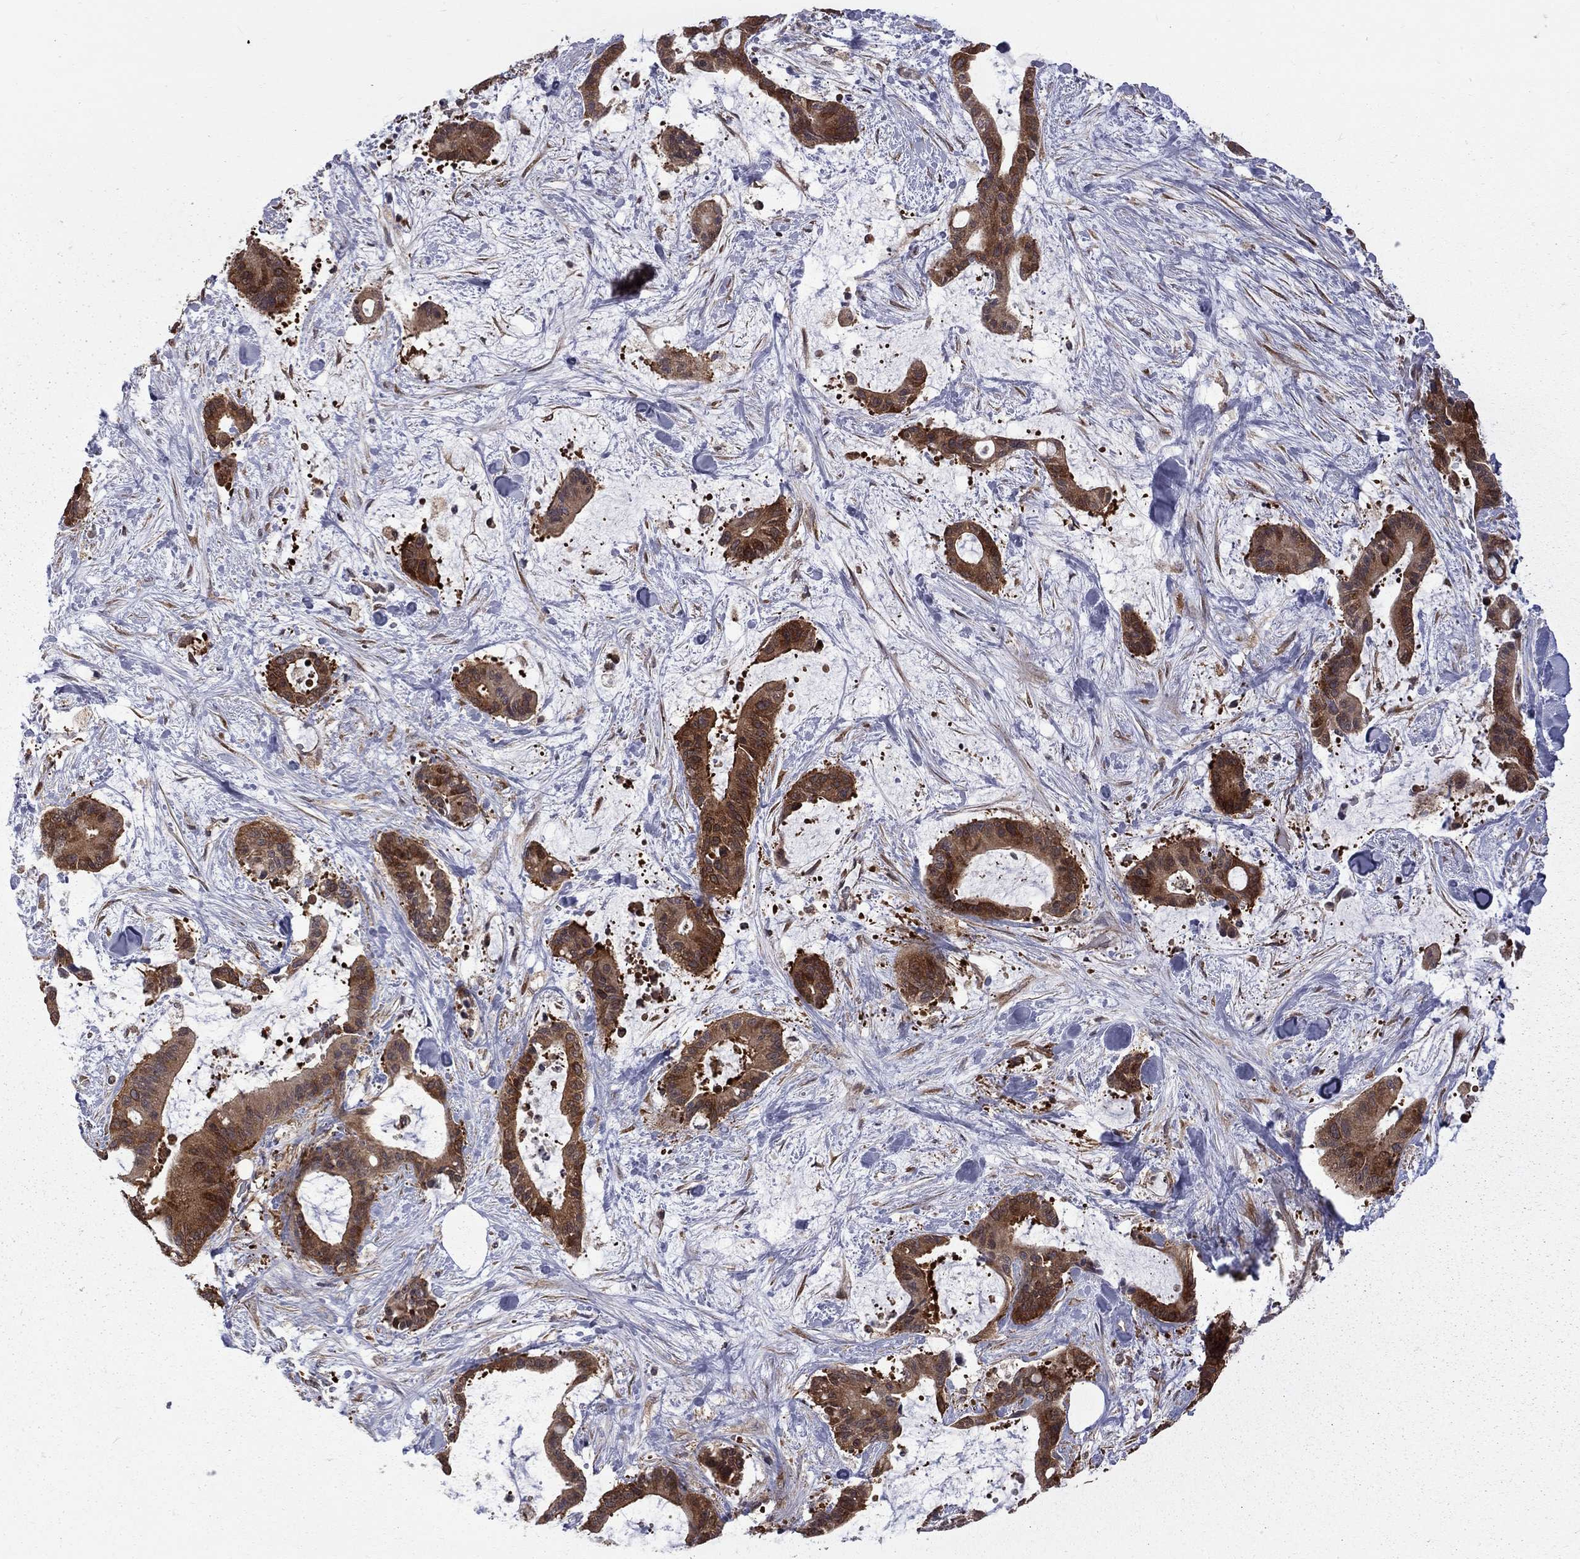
{"staining": {"intensity": "strong", "quantity": ">75%", "location": "cytoplasmic/membranous"}, "tissue": "liver cancer", "cell_type": "Tumor cells", "image_type": "cancer", "snomed": [{"axis": "morphology", "description": "Cholangiocarcinoma"}, {"axis": "topography", "description": "Liver"}], "caption": "High-power microscopy captured an immunohistochemistry micrograph of cholangiocarcinoma (liver), revealing strong cytoplasmic/membranous expression in approximately >75% of tumor cells.", "gene": "NAA50", "patient": {"sex": "female", "age": 73}}